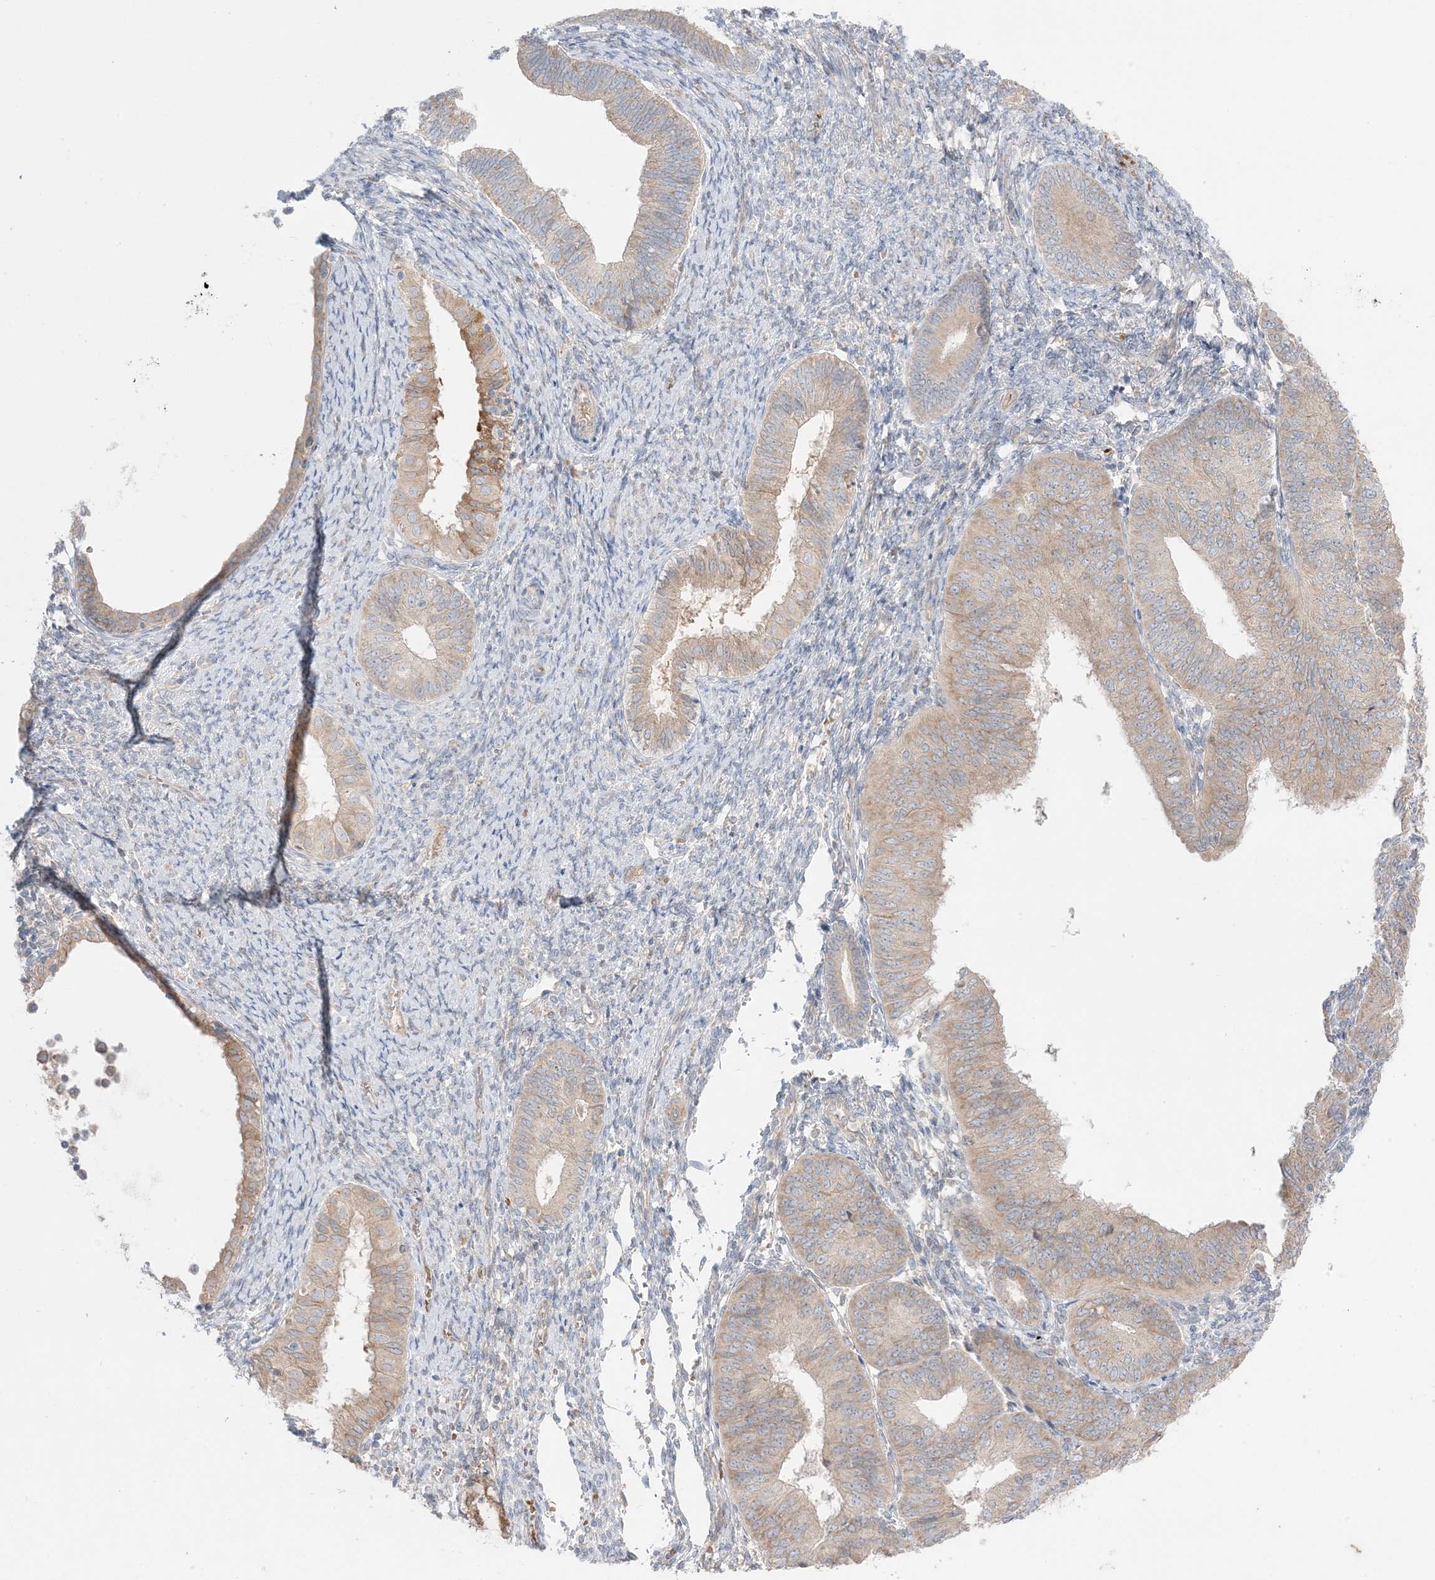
{"staining": {"intensity": "weak", "quantity": ">75%", "location": "cytoplasmic/membranous"}, "tissue": "endometrial cancer", "cell_type": "Tumor cells", "image_type": "cancer", "snomed": [{"axis": "morphology", "description": "Adenocarcinoma, NOS"}, {"axis": "topography", "description": "Endometrium"}], "caption": "A brown stain highlights weak cytoplasmic/membranous expression of a protein in human endometrial cancer (adenocarcinoma) tumor cells. (brown staining indicates protein expression, while blue staining denotes nuclei).", "gene": "MMGT1", "patient": {"sex": "female", "age": 58}}